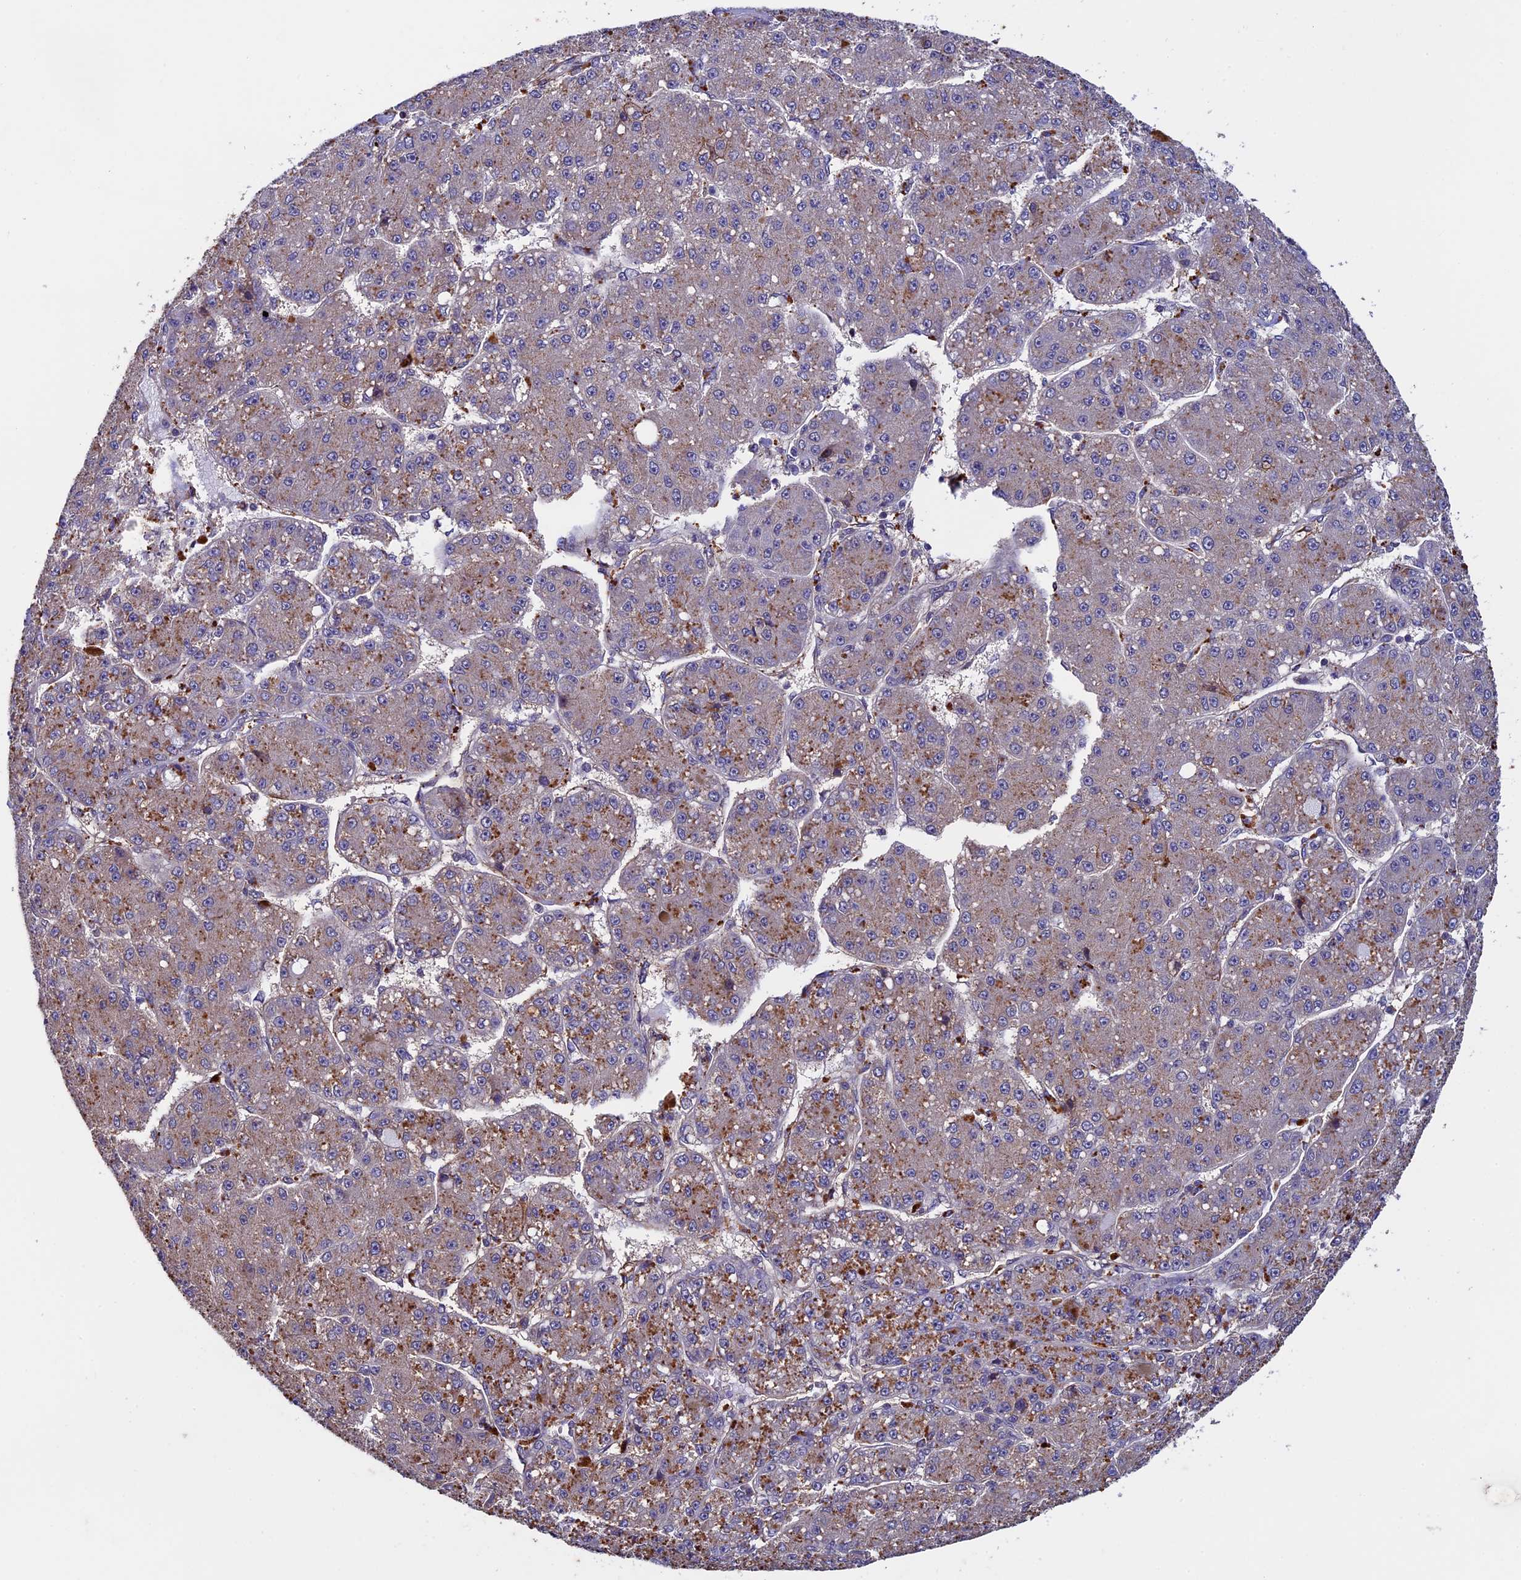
{"staining": {"intensity": "moderate", "quantity": "25%-75%", "location": "cytoplasmic/membranous"}, "tissue": "liver cancer", "cell_type": "Tumor cells", "image_type": "cancer", "snomed": [{"axis": "morphology", "description": "Carcinoma, Hepatocellular, NOS"}, {"axis": "topography", "description": "Liver"}], "caption": "An immunohistochemistry (IHC) histopathology image of neoplastic tissue is shown. Protein staining in brown labels moderate cytoplasmic/membranous positivity in liver cancer (hepatocellular carcinoma) within tumor cells. (DAB = brown stain, brightfield microscopy at high magnification).", "gene": "SLC9A5", "patient": {"sex": "male", "age": 67}}